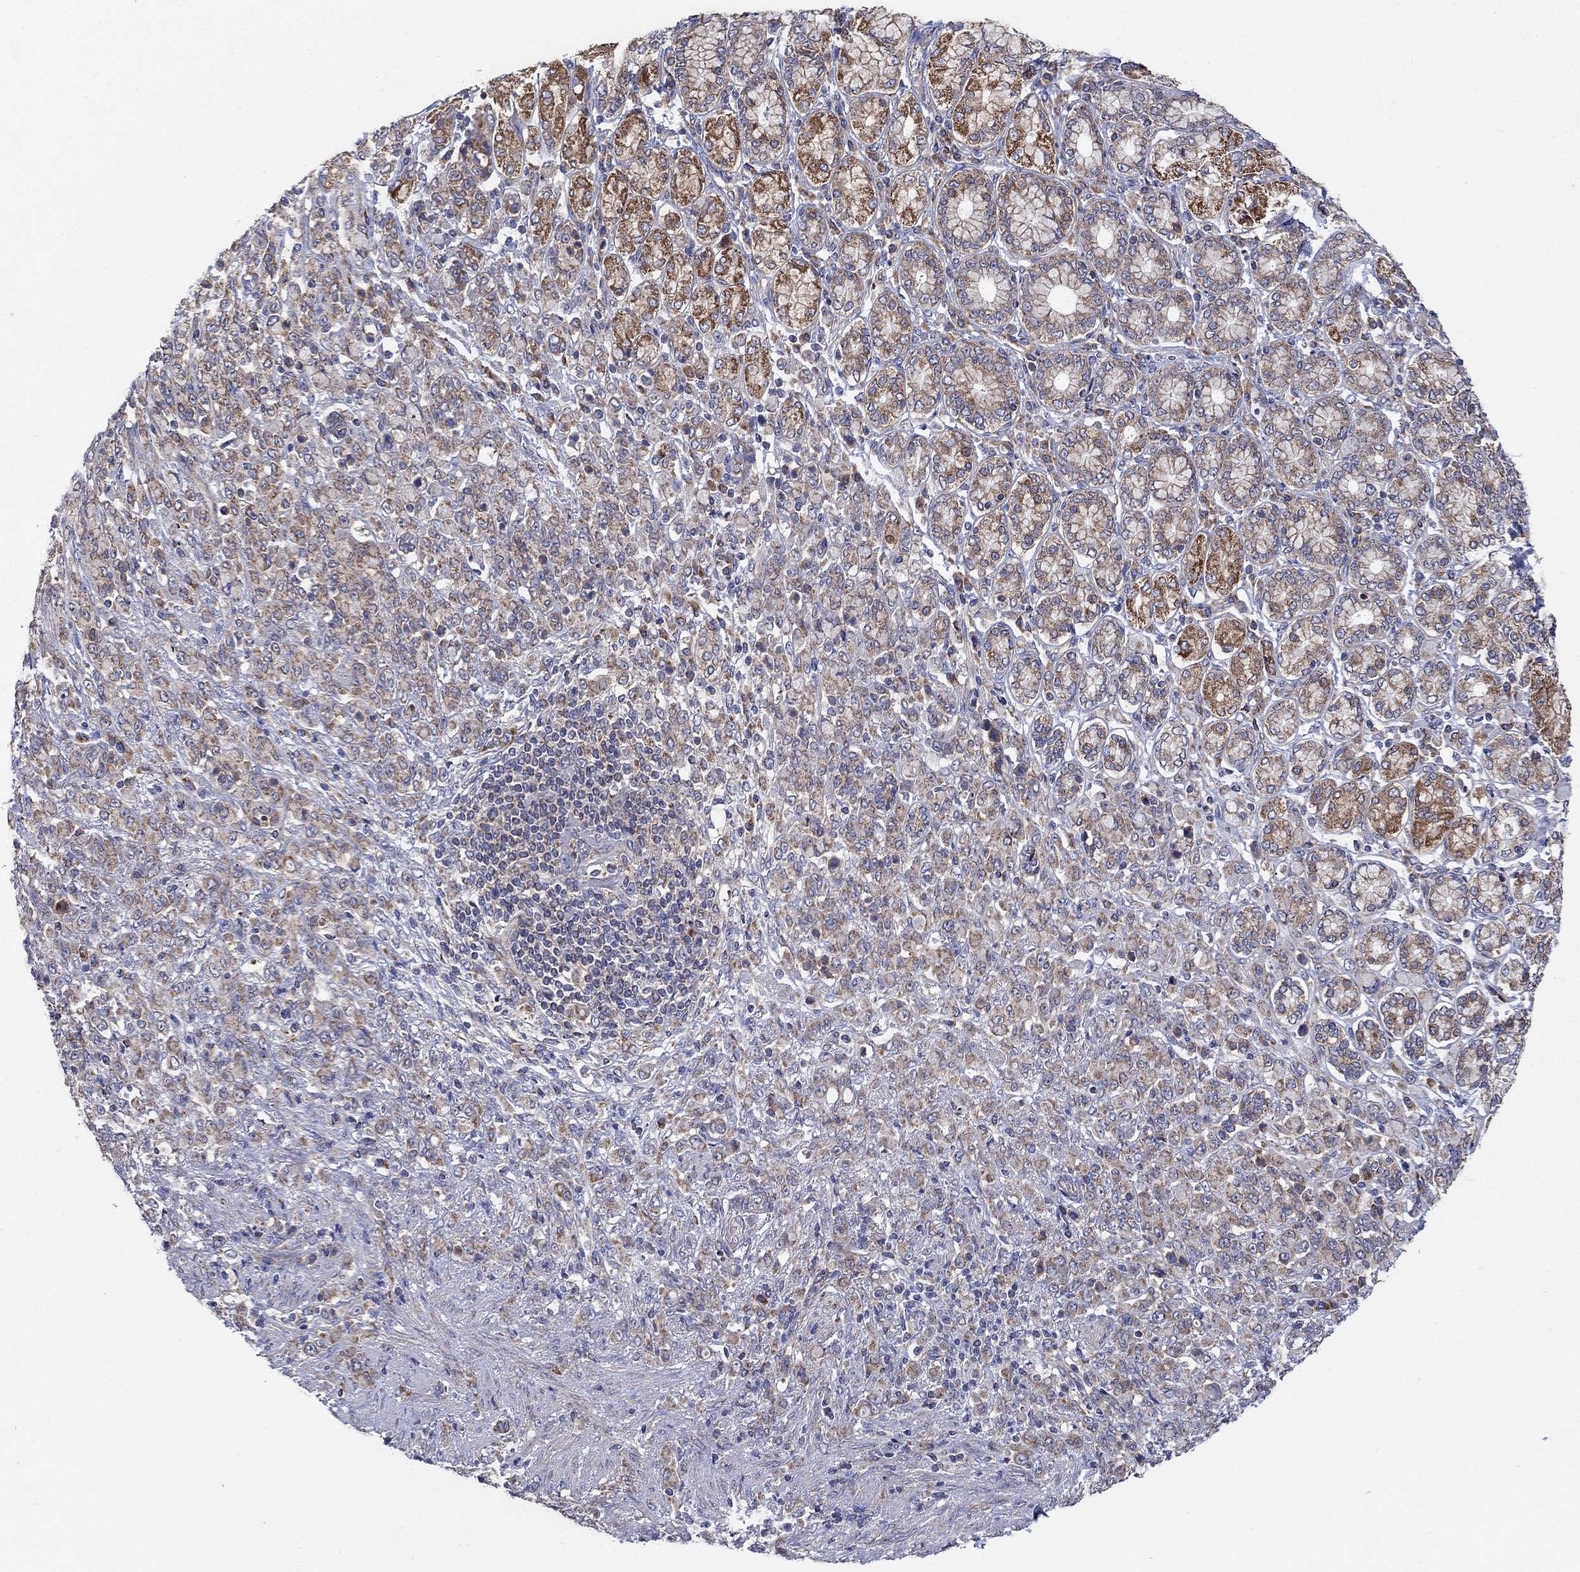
{"staining": {"intensity": "weak", "quantity": "25%-75%", "location": "cytoplasmic/membranous"}, "tissue": "stomach cancer", "cell_type": "Tumor cells", "image_type": "cancer", "snomed": [{"axis": "morphology", "description": "Normal tissue, NOS"}, {"axis": "morphology", "description": "Adenocarcinoma, NOS"}, {"axis": "topography", "description": "Stomach"}], "caption": "Immunohistochemical staining of human stomach cancer (adenocarcinoma) reveals low levels of weak cytoplasmic/membranous protein staining in approximately 25%-75% of tumor cells.", "gene": "RPLP0", "patient": {"sex": "female", "age": 79}}